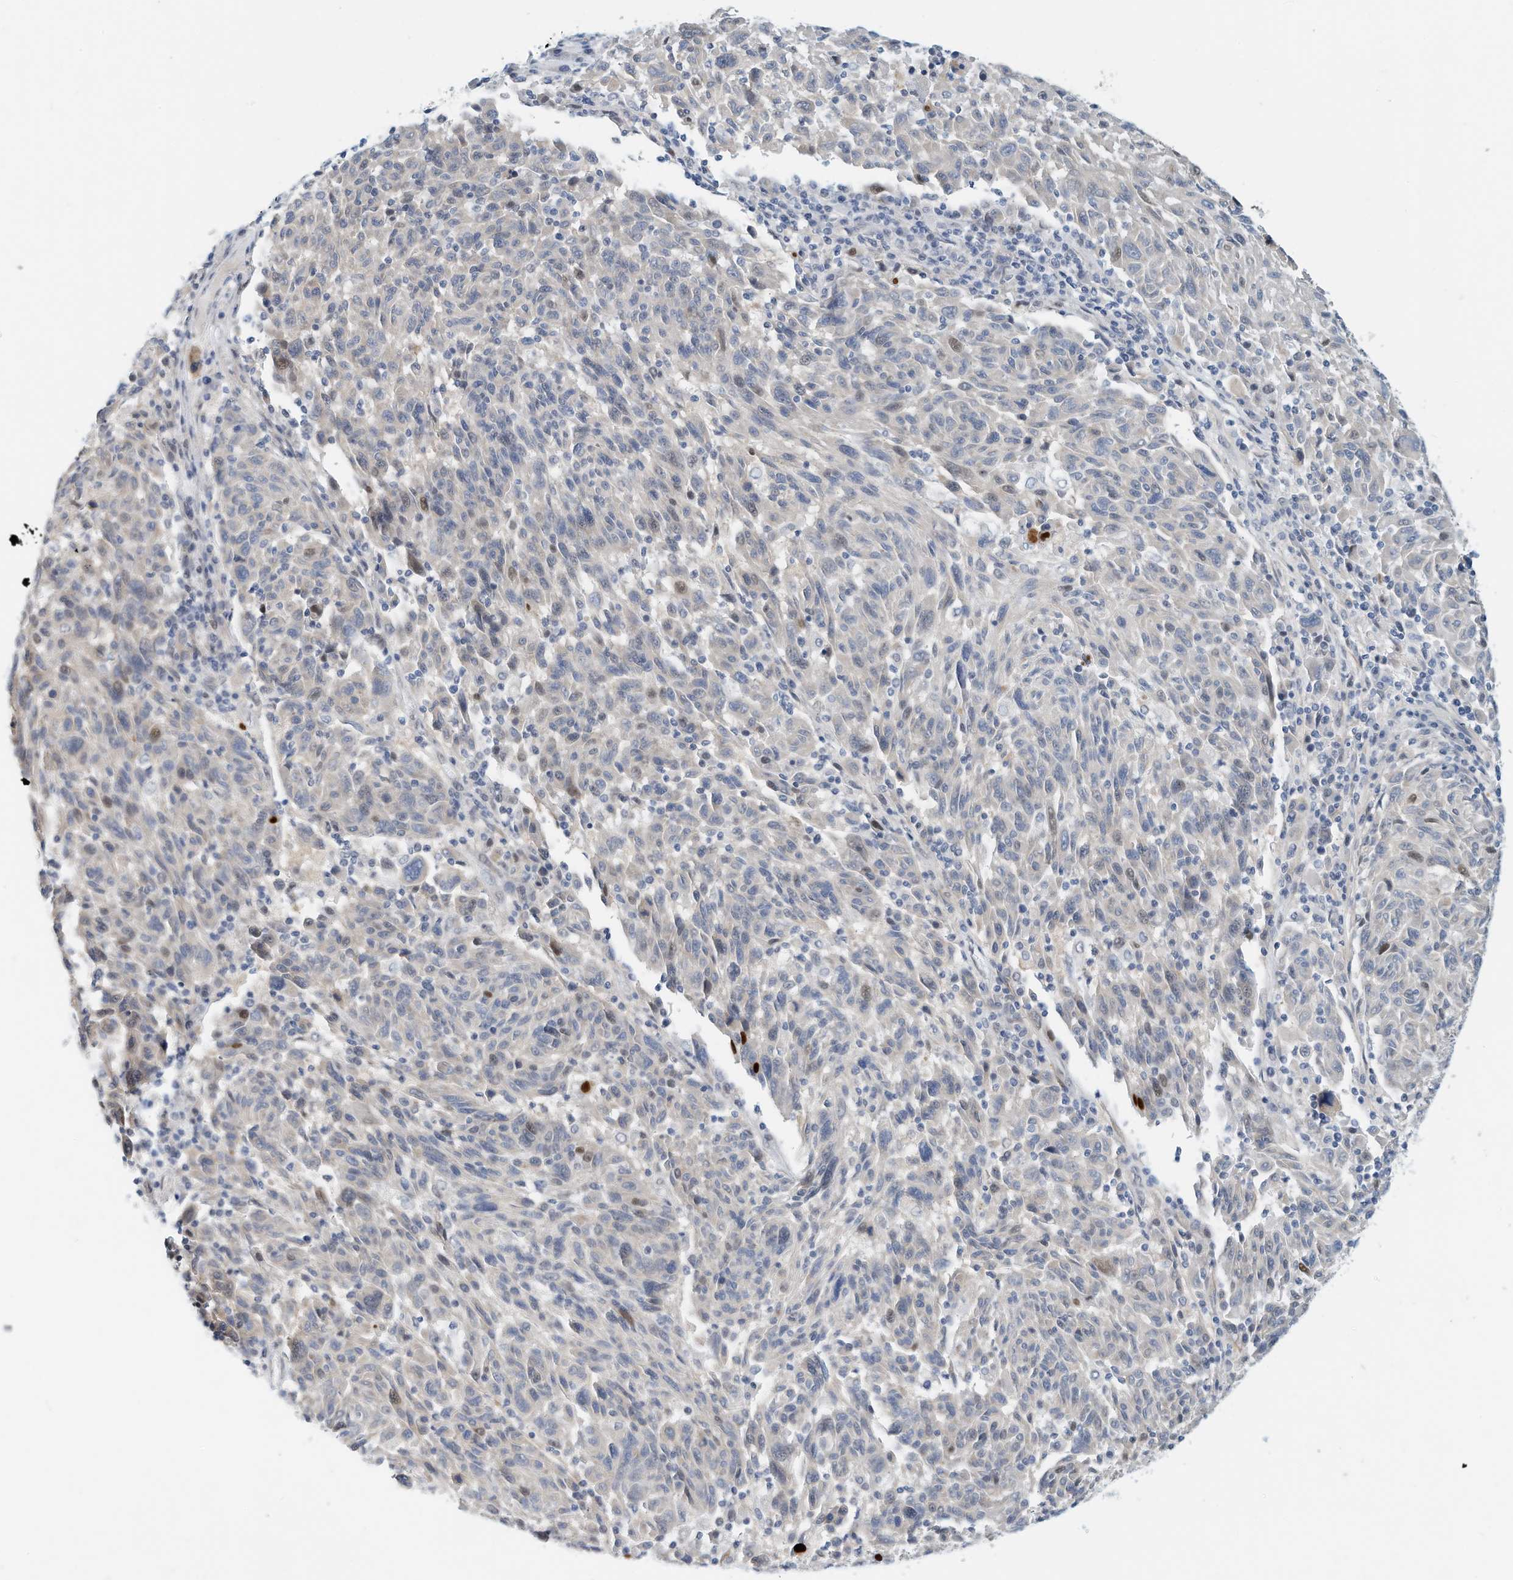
{"staining": {"intensity": "negative", "quantity": "none", "location": "none"}, "tissue": "melanoma", "cell_type": "Tumor cells", "image_type": "cancer", "snomed": [{"axis": "morphology", "description": "Malignant melanoma, NOS"}, {"axis": "topography", "description": "Skin"}], "caption": "IHC of melanoma displays no staining in tumor cells. (Stains: DAB immunohistochemistry (IHC) with hematoxylin counter stain, Microscopy: brightfield microscopy at high magnification).", "gene": "ARHGAP28", "patient": {"sex": "male", "age": 53}}